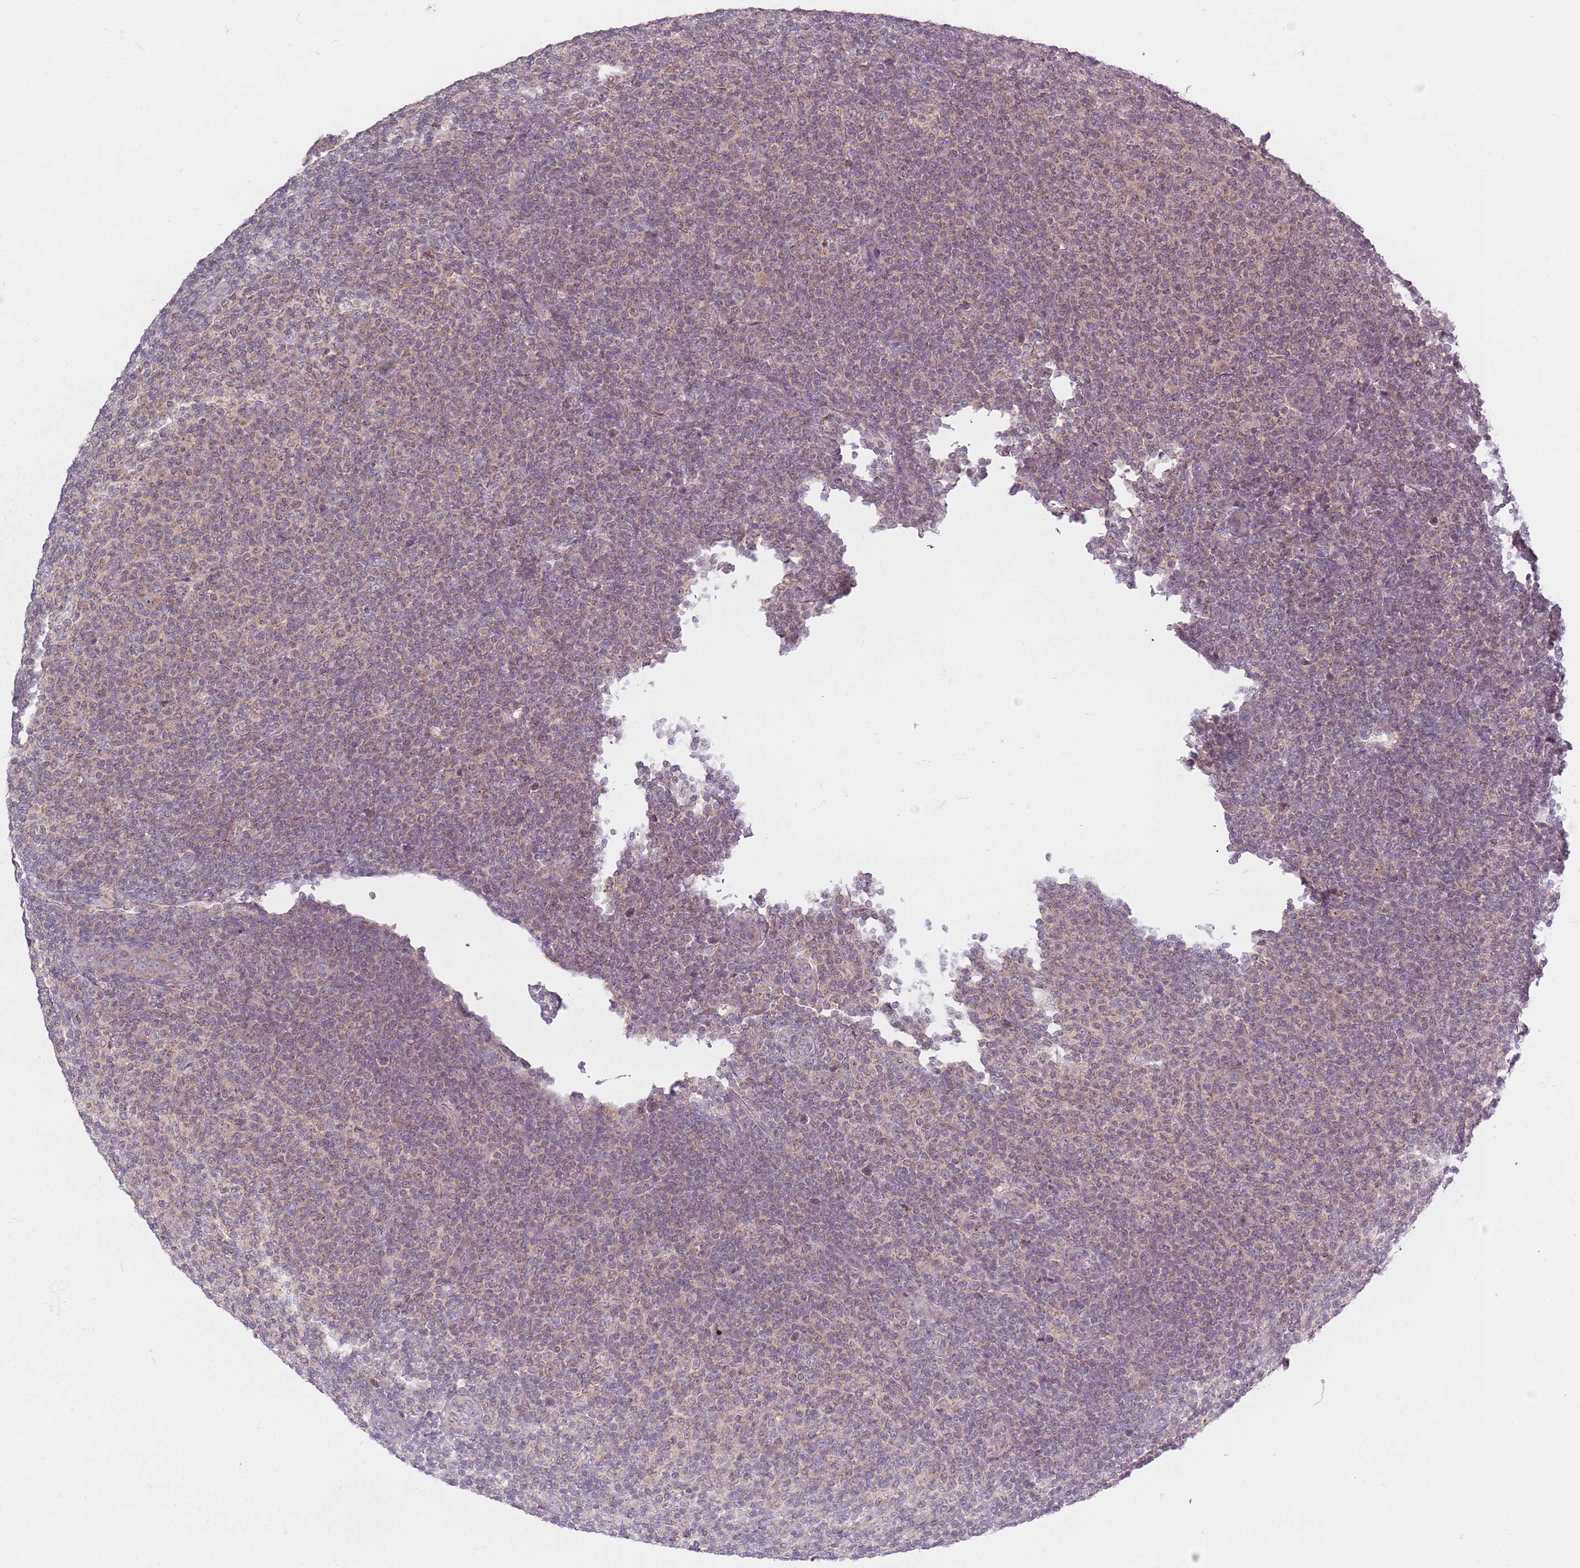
{"staining": {"intensity": "weak", "quantity": "<25%", "location": "cytoplasmic/membranous"}, "tissue": "lymphoma", "cell_type": "Tumor cells", "image_type": "cancer", "snomed": [{"axis": "morphology", "description": "Malignant lymphoma, non-Hodgkin's type, Low grade"}, {"axis": "topography", "description": "Lymph node"}], "caption": "The photomicrograph shows no significant staining in tumor cells of low-grade malignant lymphoma, non-Hodgkin's type.", "gene": "ASB13", "patient": {"sex": "male", "age": 66}}